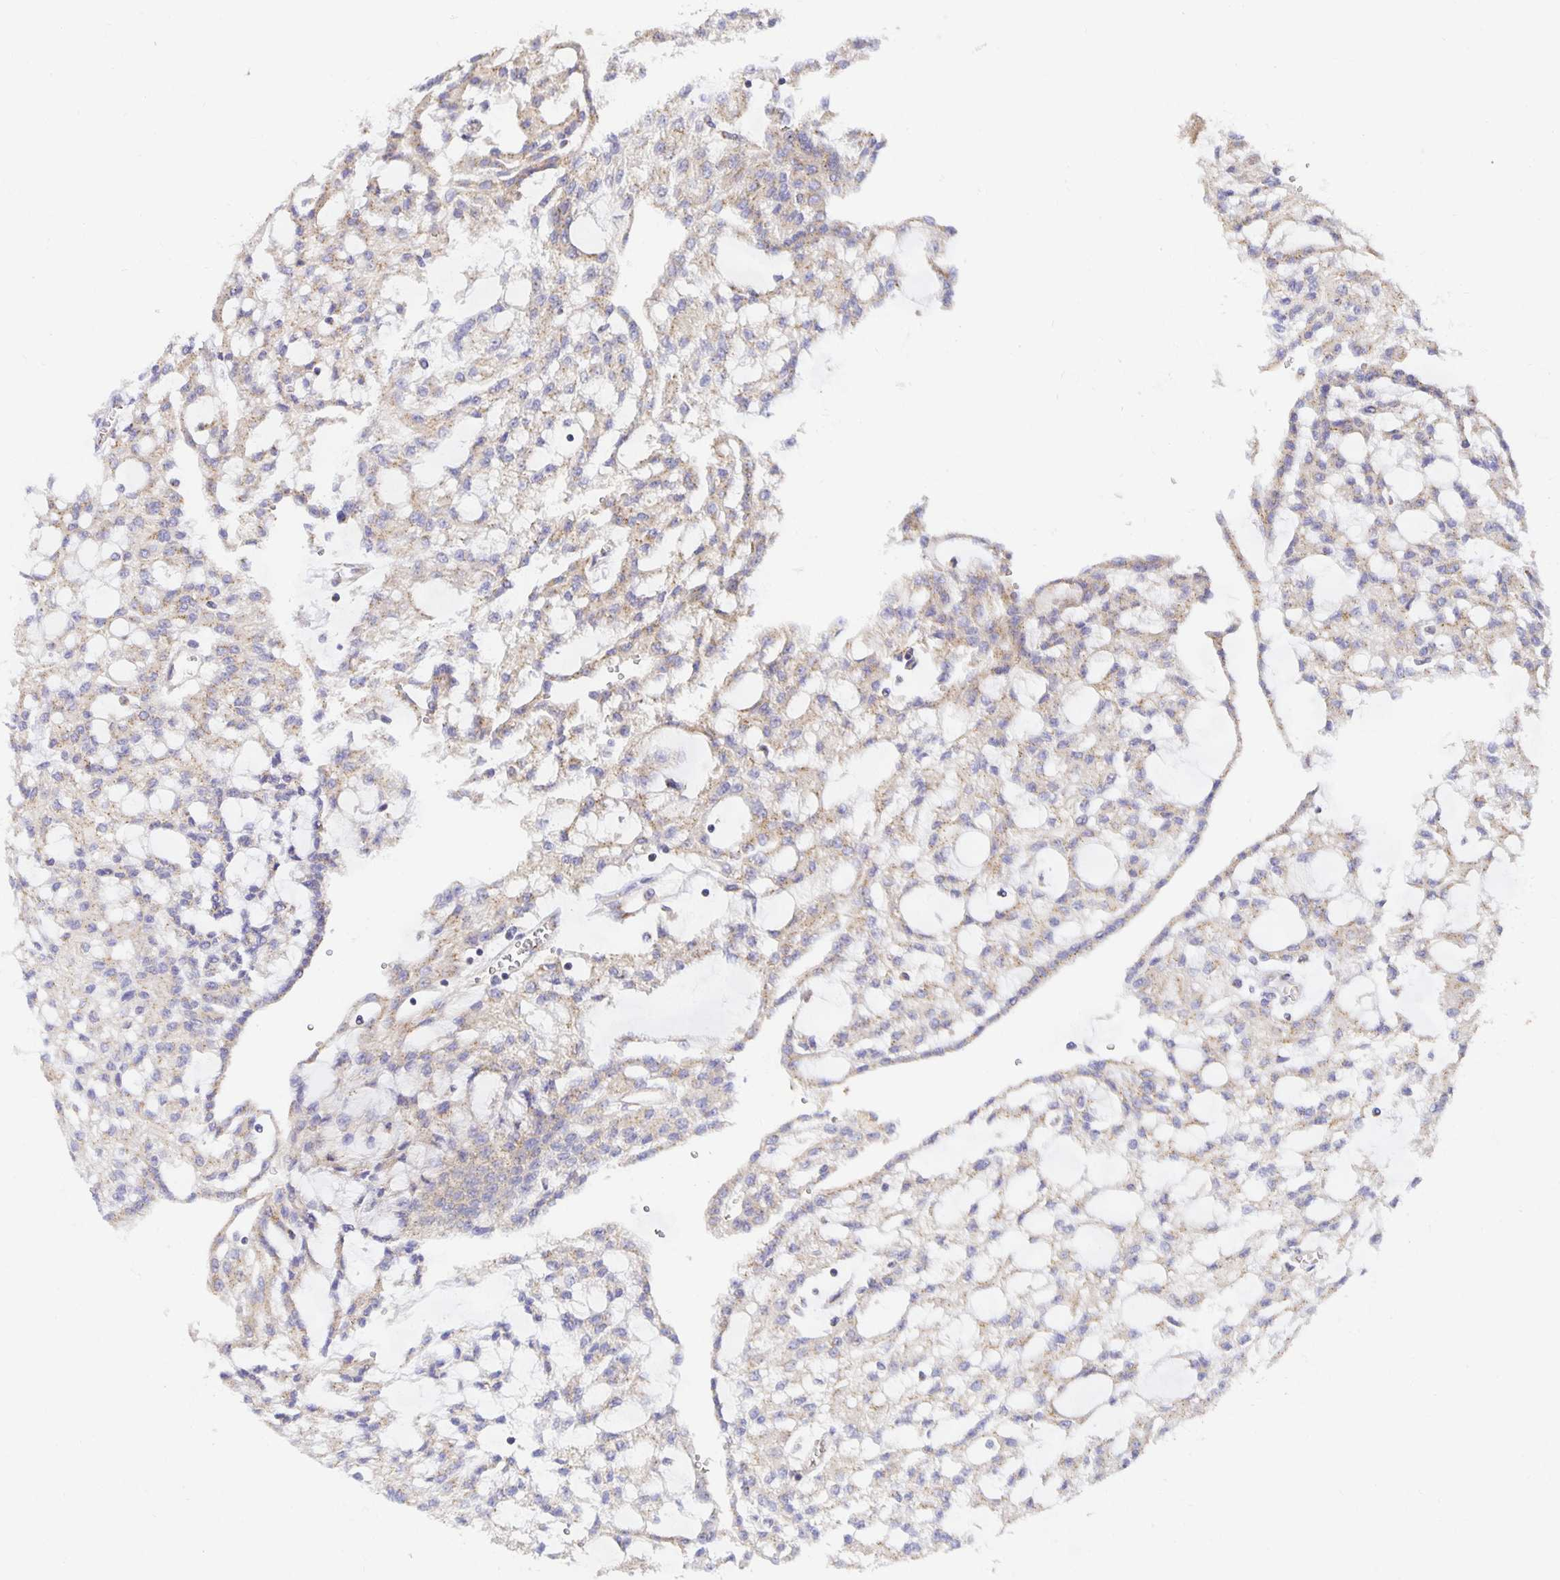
{"staining": {"intensity": "weak", "quantity": "25%-75%", "location": "cytoplasmic/membranous"}, "tissue": "renal cancer", "cell_type": "Tumor cells", "image_type": "cancer", "snomed": [{"axis": "morphology", "description": "Adenocarcinoma, NOS"}, {"axis": "topography", "description": "Kidney"}], "caption": "A histopathology image of renal cancer (adenocarcinoma) stained for a protein shows weak cytoplasmic/membranous brown staining in tumor cells.", "gene": "USO1", "patient": {"sex": "male", "age": 63}}